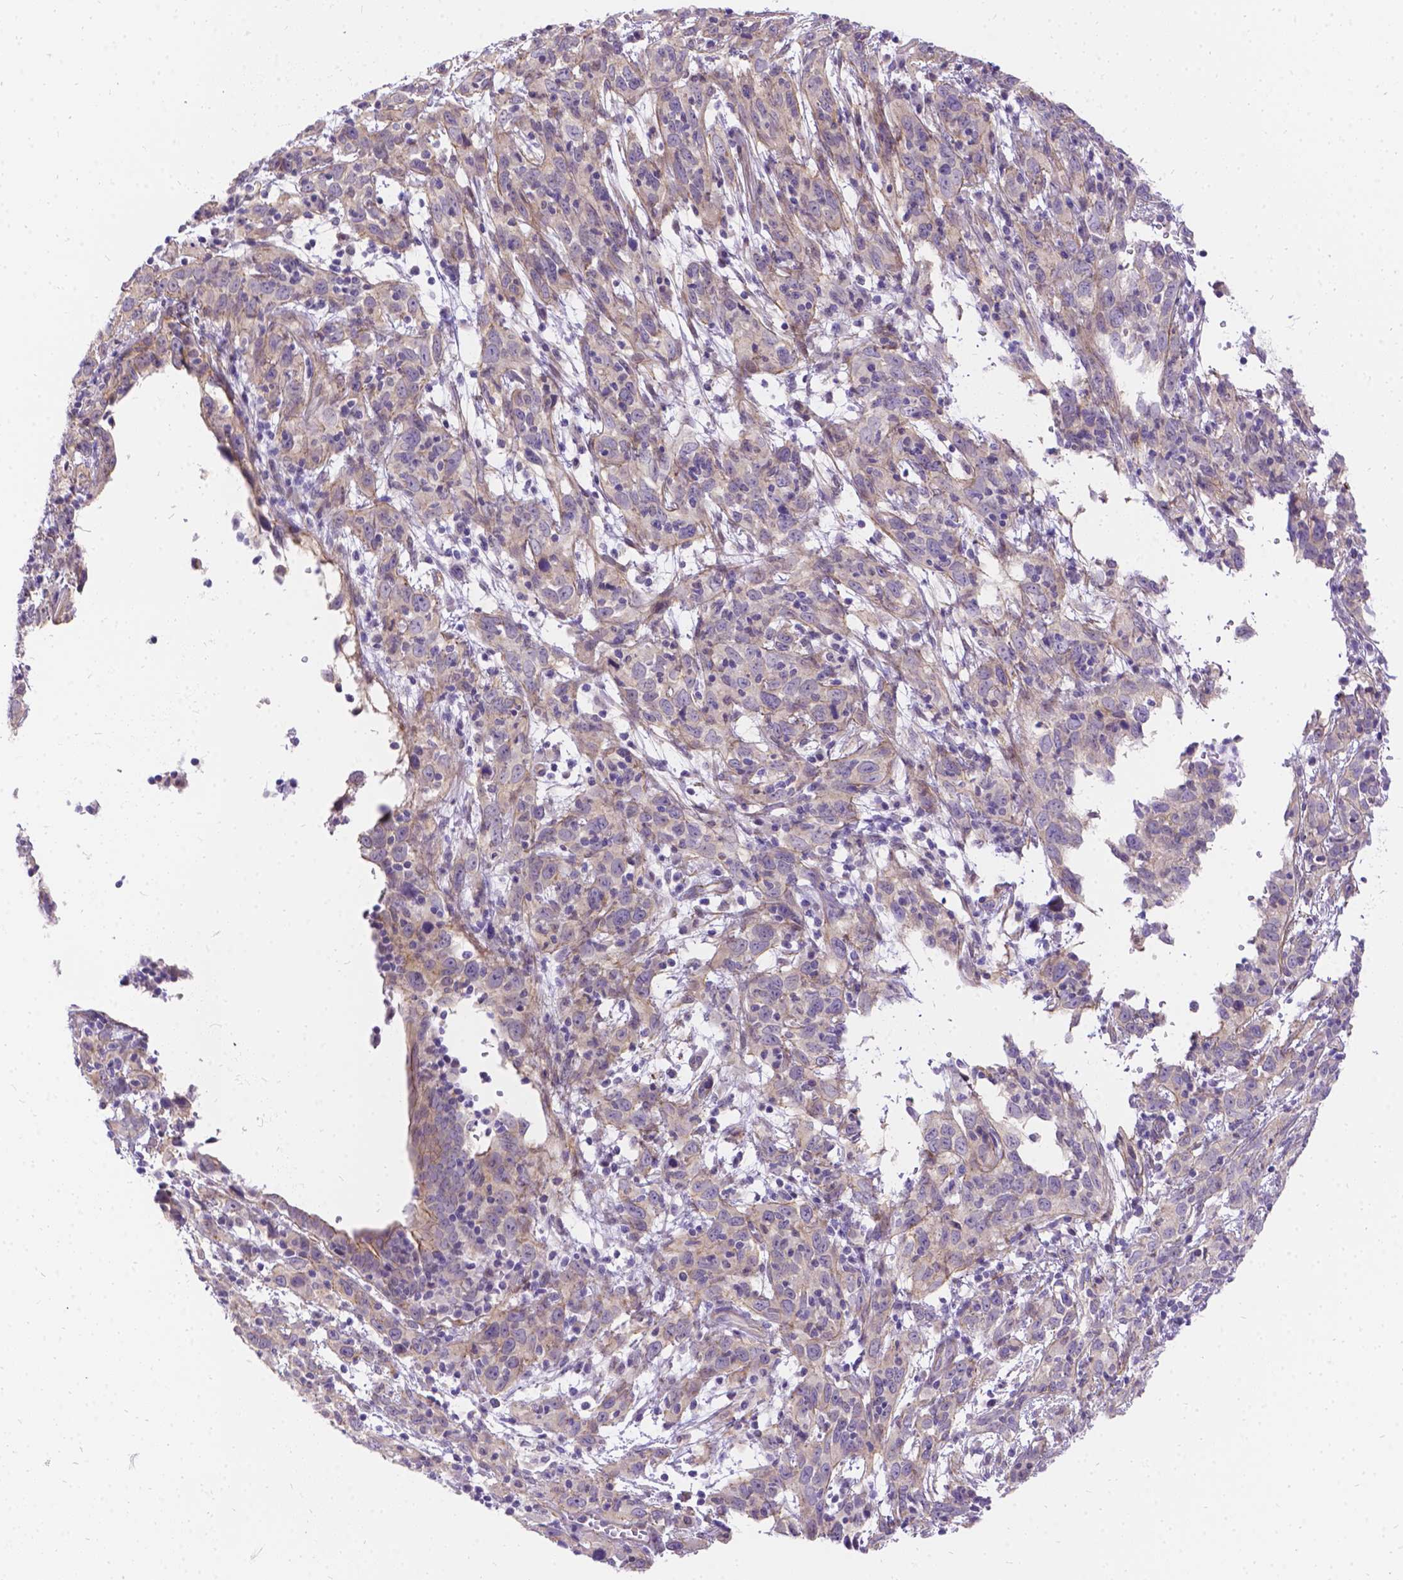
{"staining": {"intensity": "weak", "quantity": "<25%", "location": "cytoplasmic/membranous"}, "tissue": "cervical cancer", "cell_type": "Tumor cells", "image_type": "cancer", "snomed": [{"axis": "morphology", "description": "Adenocarcinoma, NOS"}, {"axis": "topography", "description": "Cervix"}], "caption": "The image displays no staining of tumor cells in cervical cancer.", "gene": "PALS1", "patient": {"sex": "female", "age": 40}}